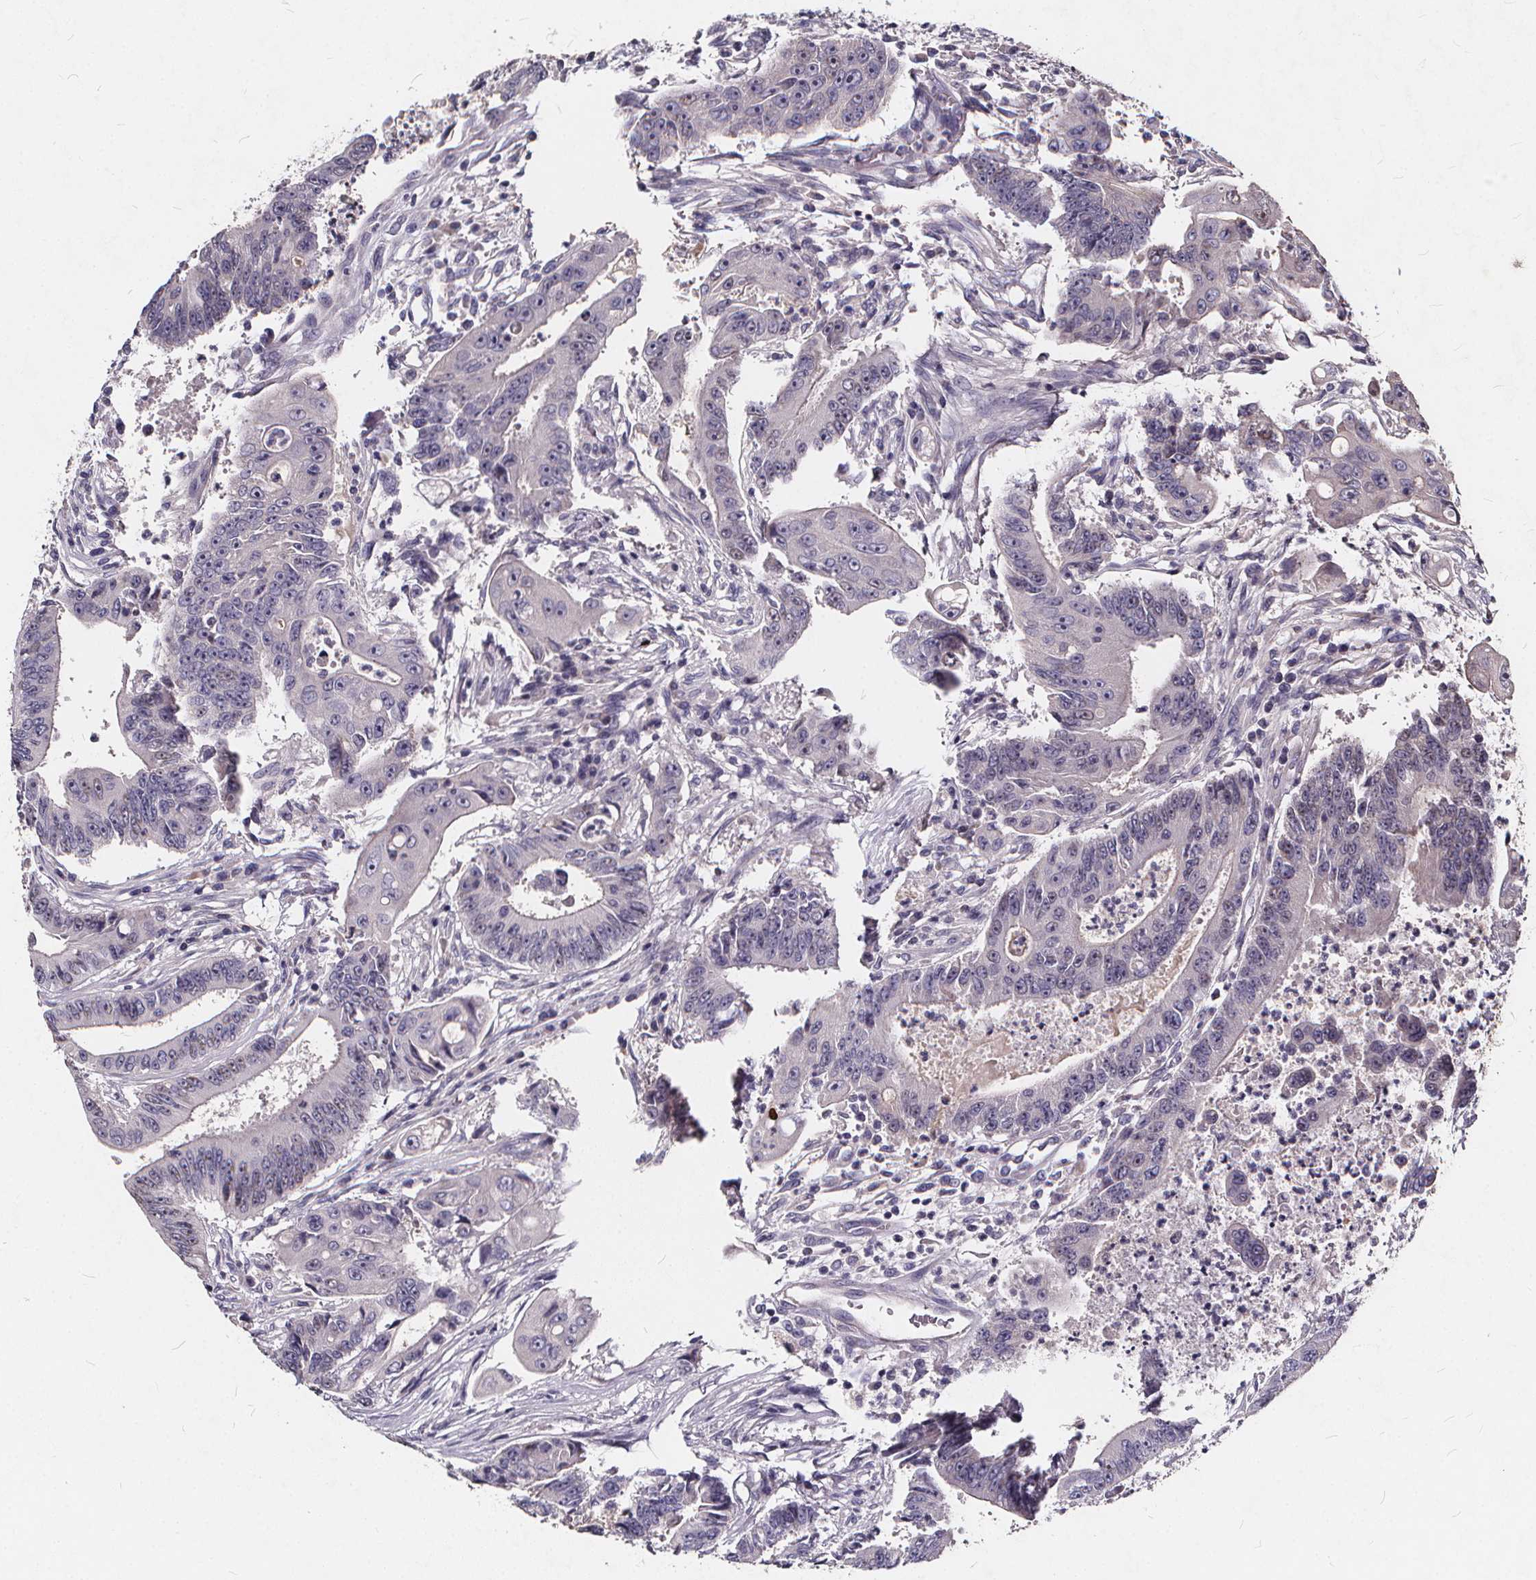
{"staining": {"intensity": "negative", "quantity": "none", "location": "none"}, "tissue": "colorectal cancer", "cell_type": "Tumor cells", "image_type": "cancer", "snomed": [{"axis": "morphology", "description": "Adenocarcinoma, NOS"}, {"axis": "topography", "description": "Rectum"}], "caption": "Tumor cells are negative for brown protein staining in adenocarcinoma (colorectal).", "gene": "TSPAN14", "patient": {"sex": "male", "age": 54}}